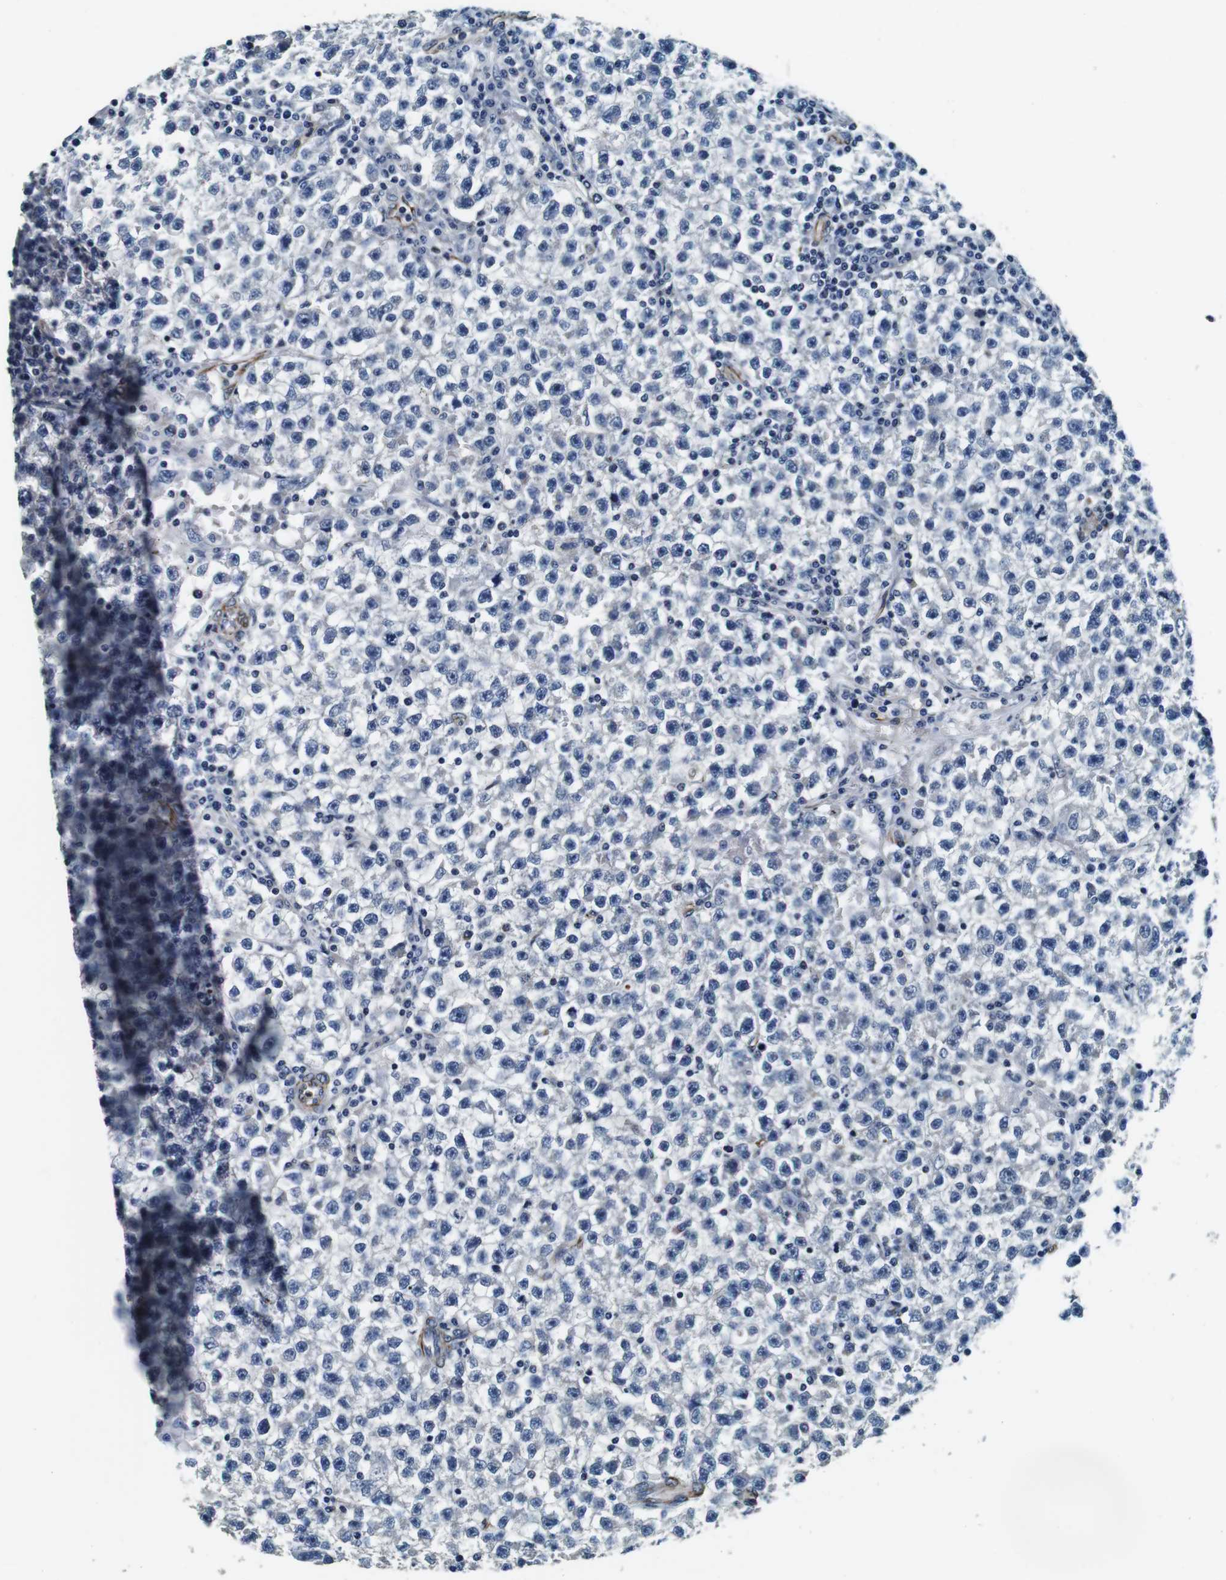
{"staining": {"intensity": "negative", "quantity": "none", "location": "none"}, "tissue": "testis cancer", "cell_type": "Tumor cells", "image_type": "cancer", "snomed": [{"axis": "morphology", "description": "Seminoma, NOS"}, {"axis": "topography", "description": "Testis"}], "caption": "DAB (3,3'-diaminobenzidine) immunohistochemical staining of human seminoma (testis) exhibits no significant expression in tumor cells.", "gene": "GJE1", "patient": {"sex": "male", "age": 22}}